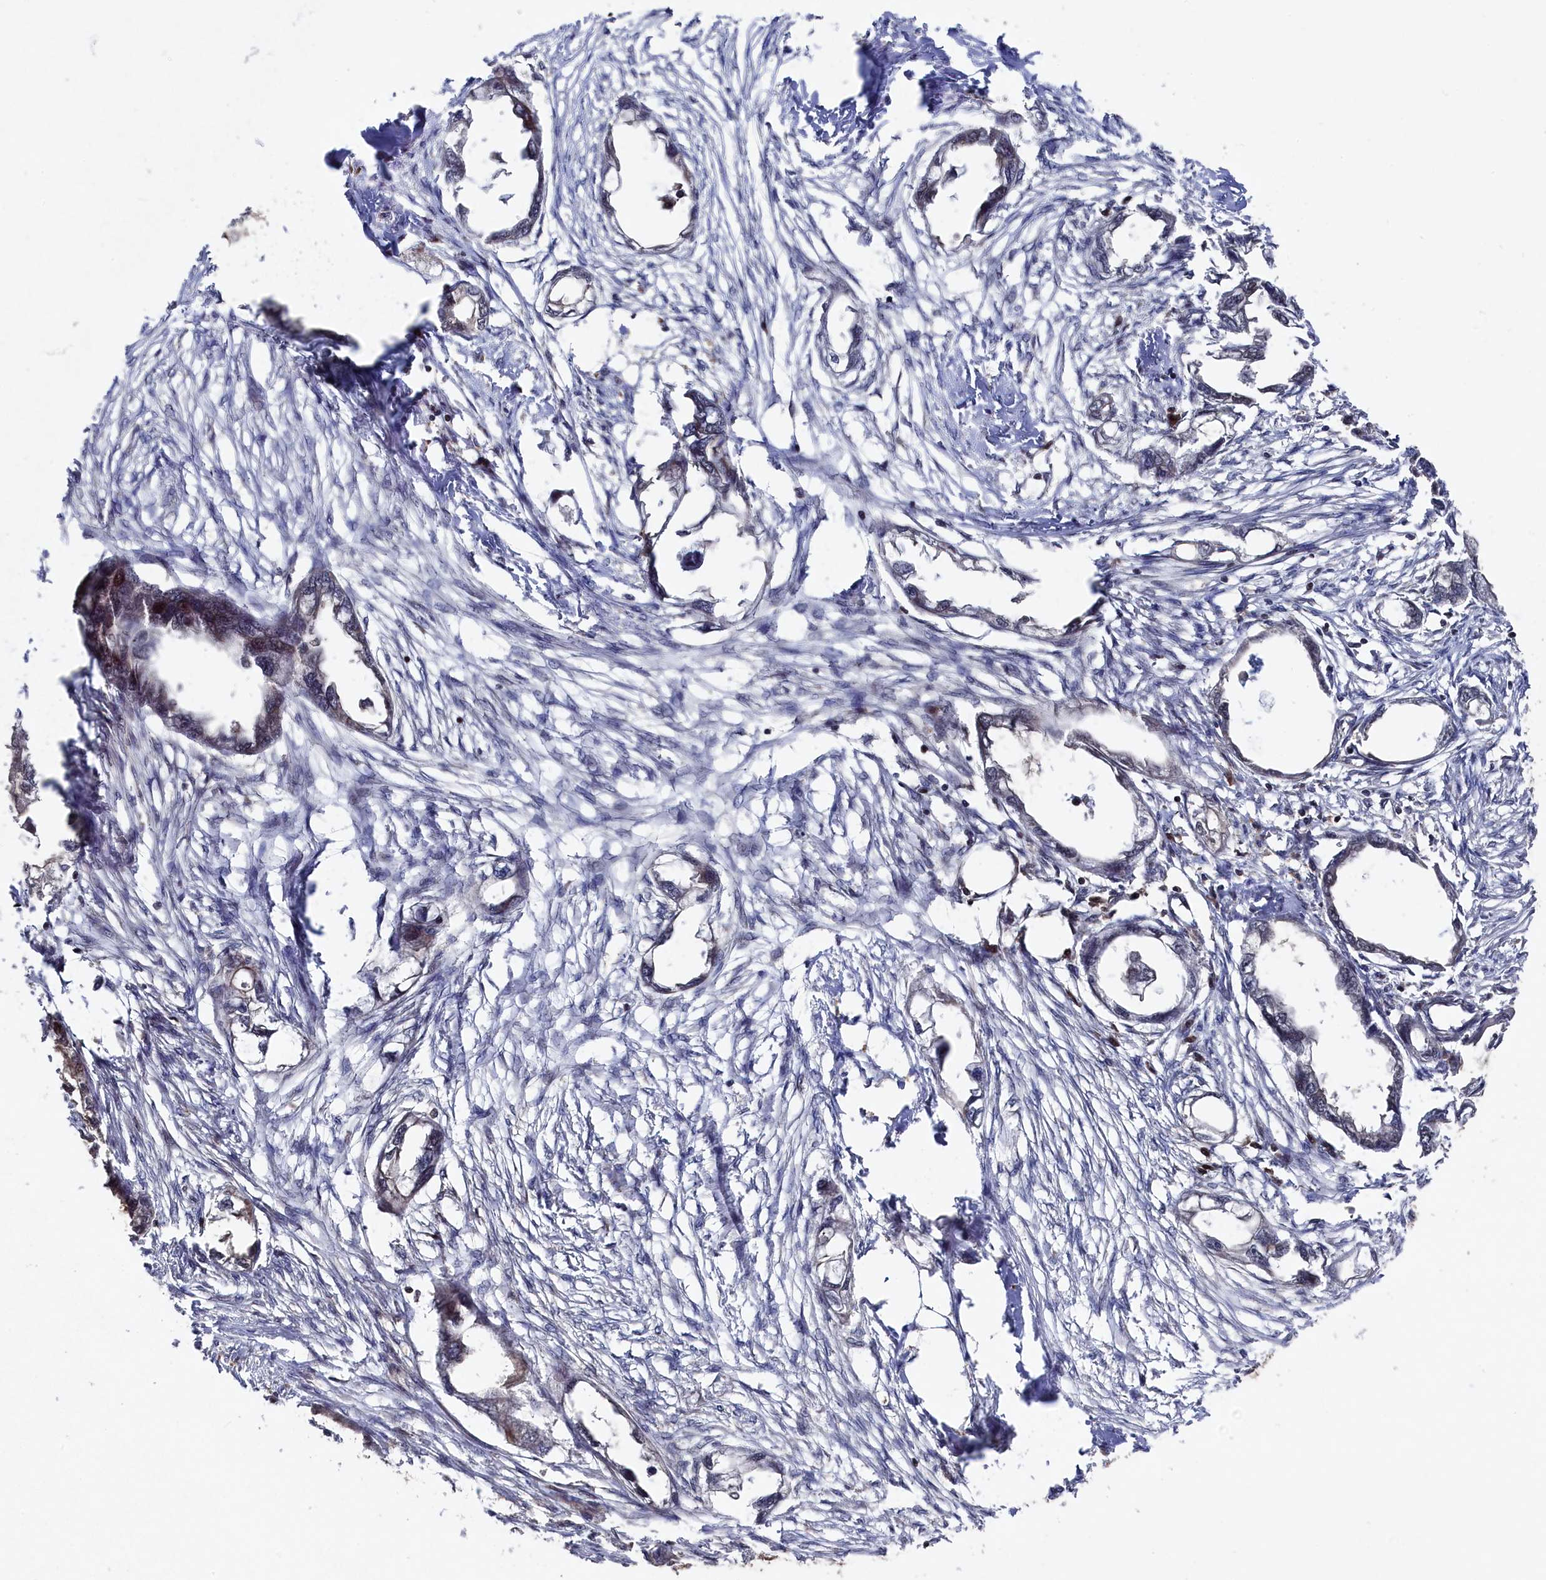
{"staining": {"intensity": "weak", "quantity": "<25%", "location": "nuclear"}, "tissue": "endometrial cancer", "cell_type": "Tumor cells", "image_type": "cancer", "snomed": [{"axis": "morphology", "description": "Adenocarcinoma, NOS"}, {"axis": "morphology", "description": "Adenocarcinoma, metastatic, NOS"}, {"axis": "topography", "description": "Adipose tissue"}, {"axis": "topography", "description": "Endometrium"}], "caption": "Tumor cells show no significant positivity in endometrial cancer (metastatic adenocarcinoma).", "gene": "TMC5", "patient": {"sex": "female", "age": 67}}